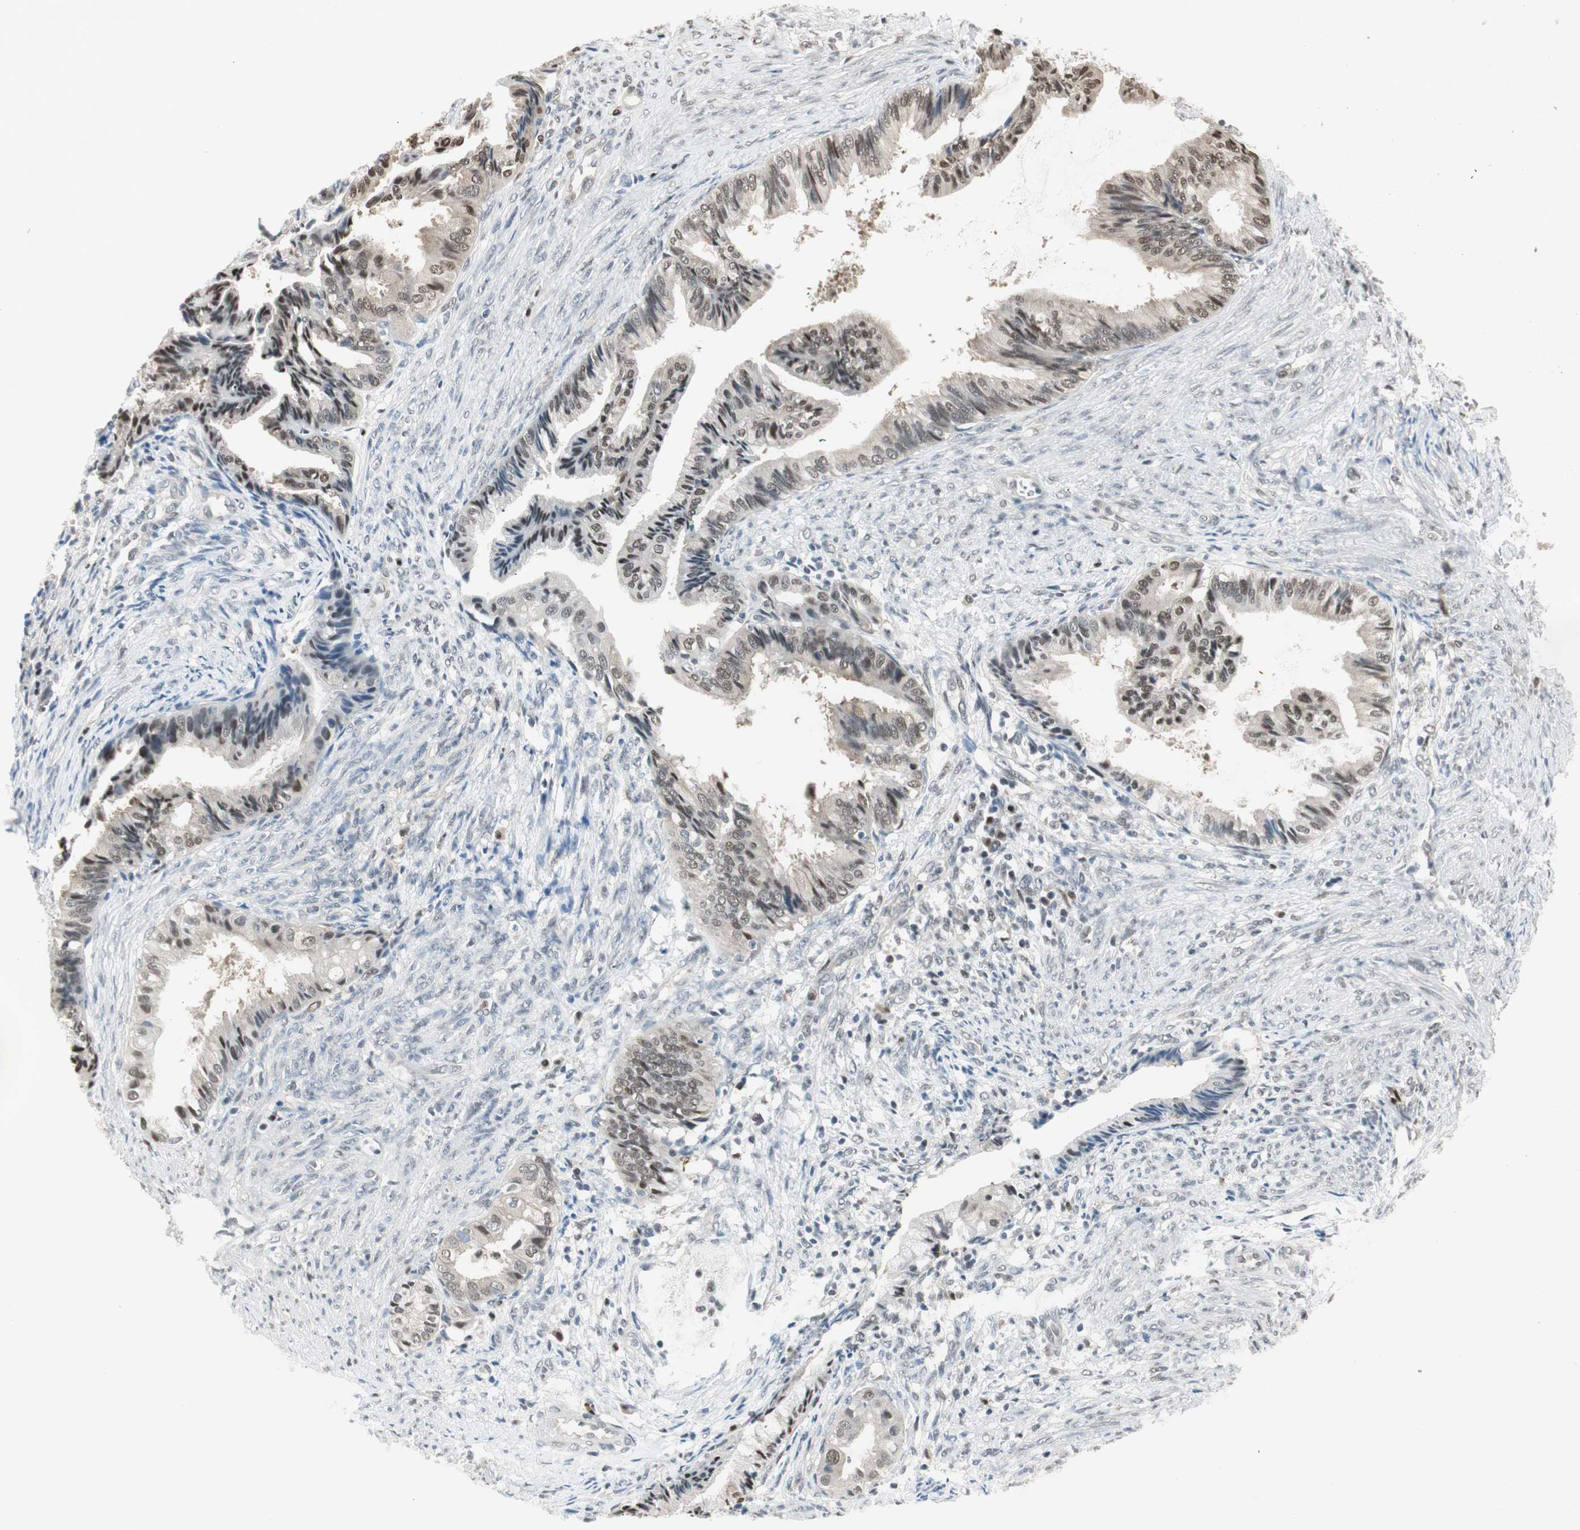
{"staining": {"intensity": "moderate", "quantity": "25%-75%", "location": "nuclear"}, "tissue": "endometrial cancer", "cell_type": "Tumor cells", "image_type": "cancer", "snomed": [{"axis": "morphology", "description": "Adenocarcinoma, NOS"}, {"axis": "topography", "description": "Endometrium"}], "caption": "Immunohistochemical staining of endometrial cancer (adenocarcinoma) displays moderate nuclear protein staining in about 25%-75% of tumor cells. The protein of interest is shown in brown color, while the nuclei are stained blue.", "gene": "LONP2", "patient": {"sex": "female", "age": 86}}